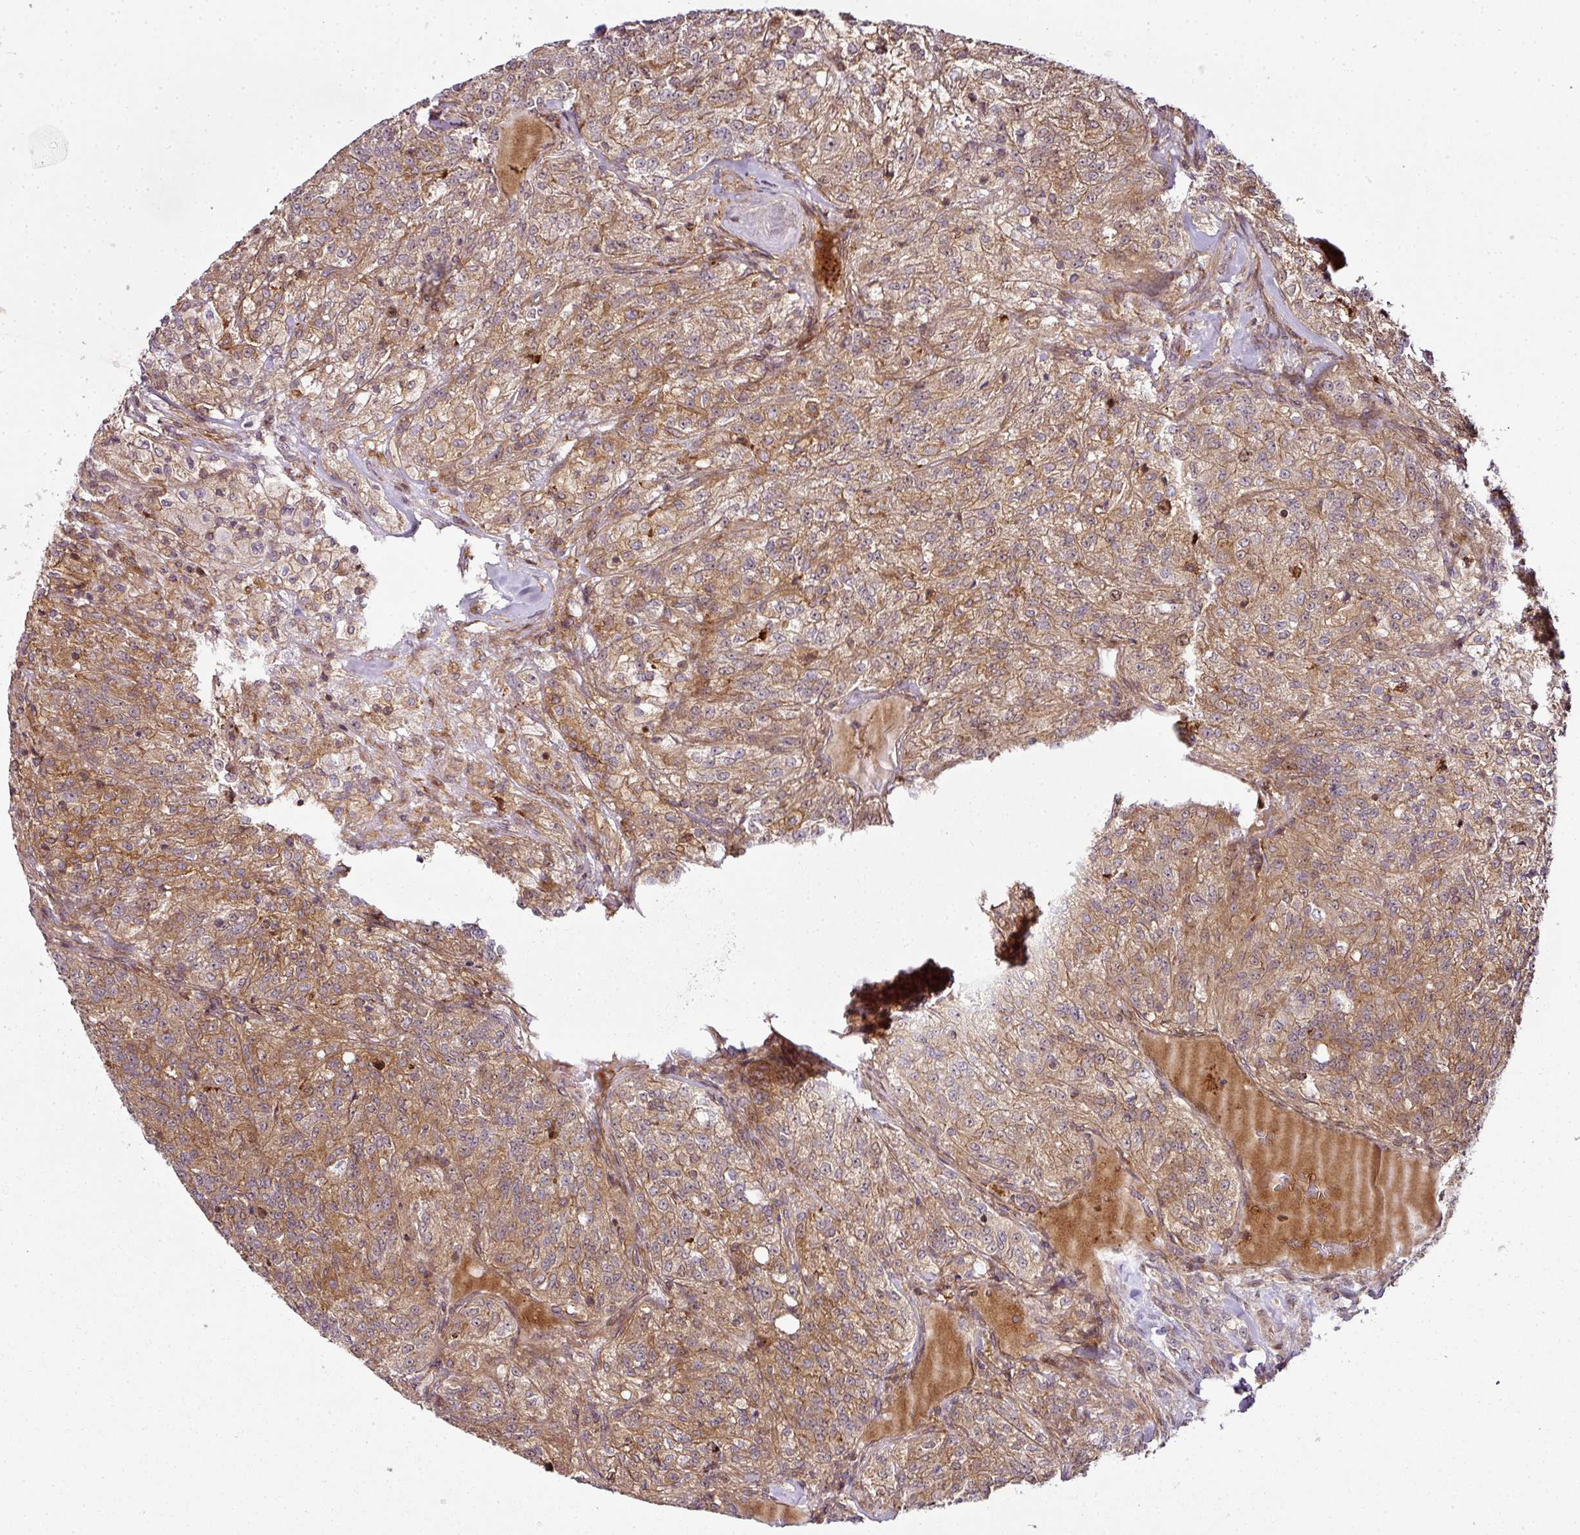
{"staining": {"intensity": "weak", "quantity": ">75%", "location": "cytoplasmic/membranous,nuclear"}, "tissue": "renal cancer", "cell_type": "Tumor cells", "image_type": "cancer", "snomed": [{"axis": "morphology", "description": "Adenocarcinoma, NOS"}, {"axis": "topography", "description": "Kidney"}], "caption": "Renal cancer (adenocarcinoma) was stained to show a protein in brown. There is low levels of weak cytoplasmic/membranous and nuclear positivity in about >75% of tumor cells.", "gene": "ATAT1", "patient": {"sex": "female", "age": 63}}